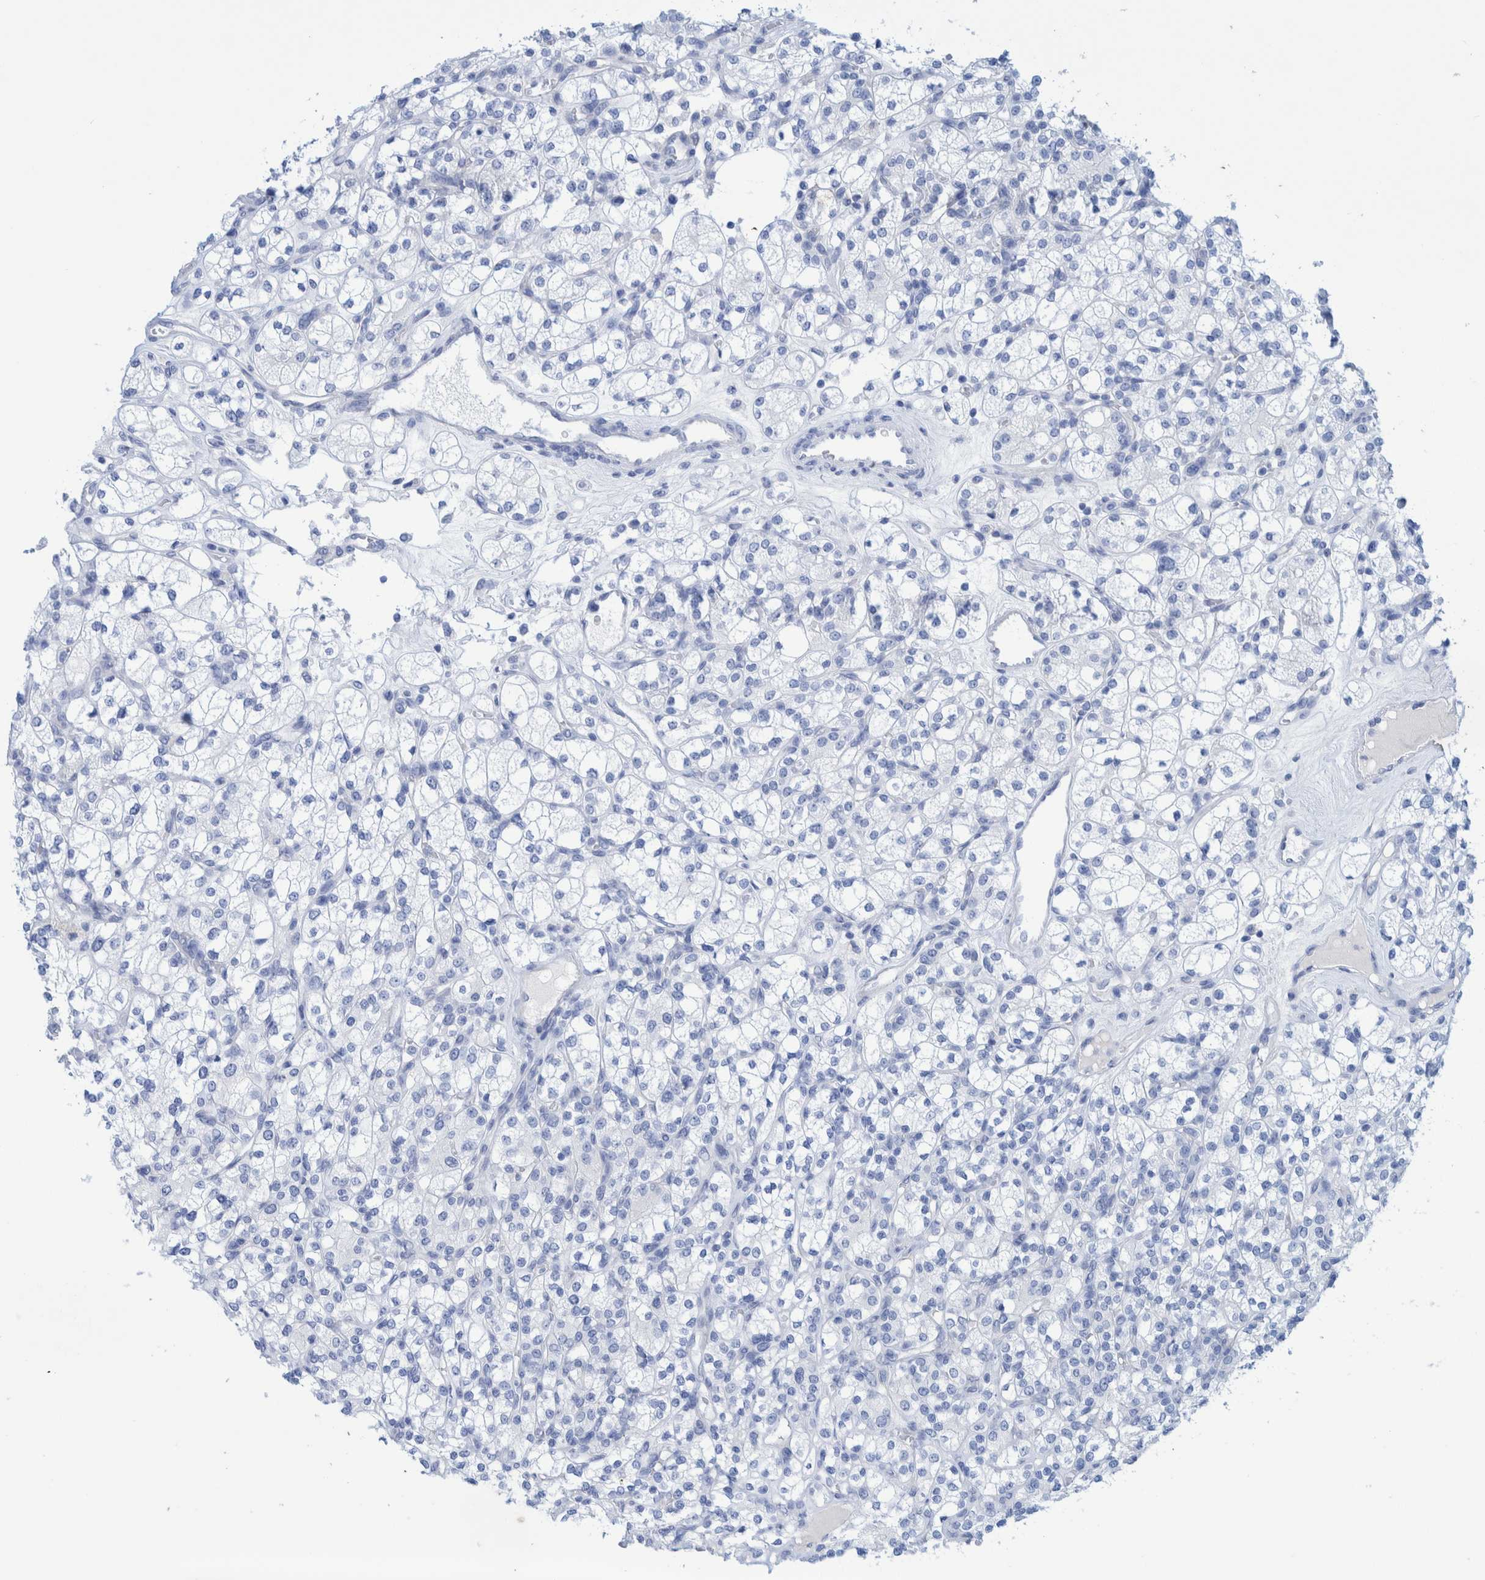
{"staining": {"intensity": "negative", "quantity": "none", "location": "none"}, "tissue": "renal cancer", "cell_type": "Tumor cells", "image_type": "cancer", "snomed": [{"axis": "morphology", "description": "Adenocarcinoma, NOS"}, {"axis": "topography", "description": "Kidney"}], "caption": "DAB immunohistochemical staining of renal cancer exhibits no significant staining in tumor cells.", "gene": "PERP", "patient": {"sex": "male", "age": 77}}